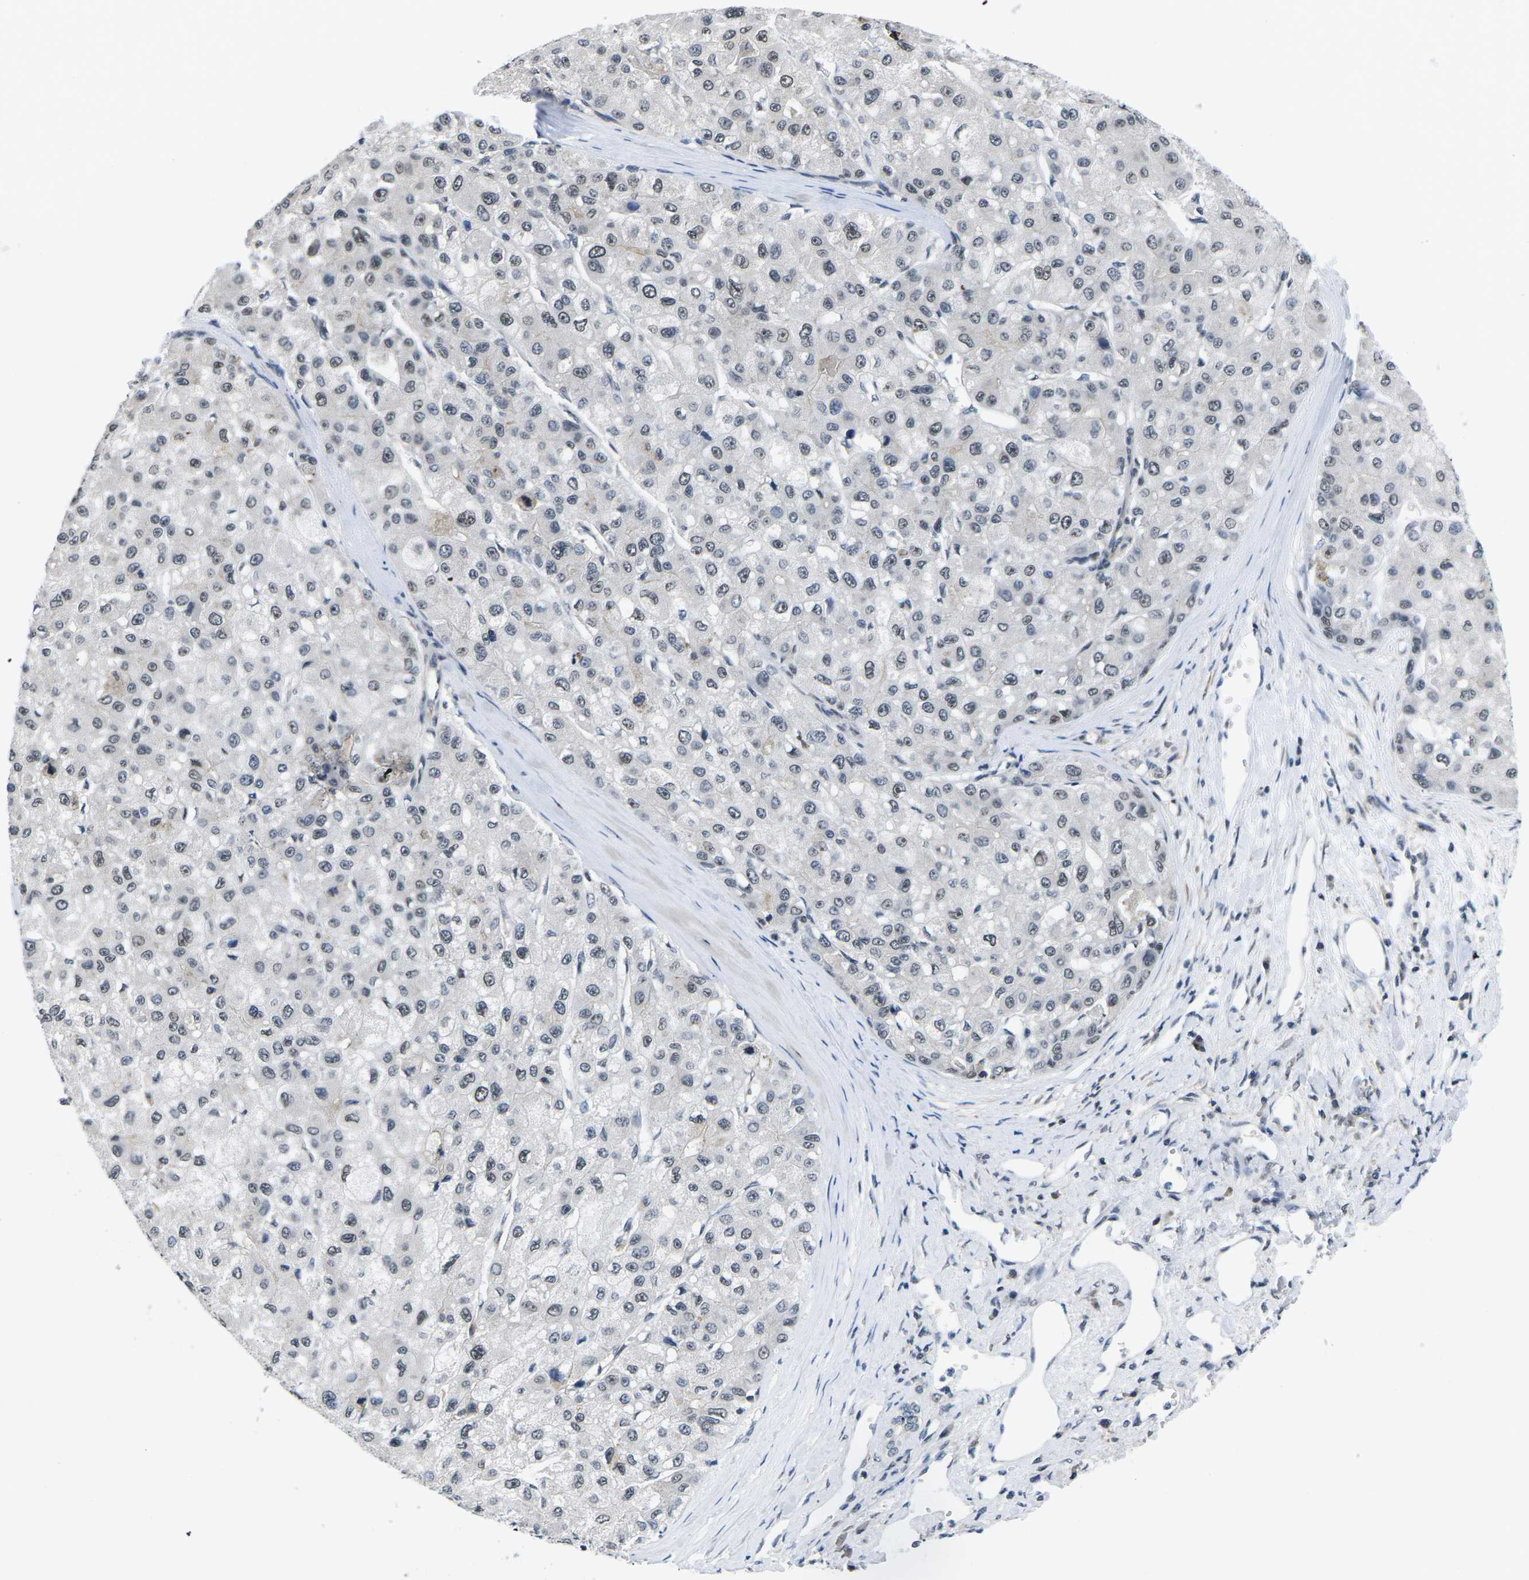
{"staining": {"intensity": "weak", "quantity": "25%-75%", "location": "nuclear"}, "tissue": "liver cancer", "cell_type": "Tumor cells", "image_type": "cancer", "snomed": [{"axis": "morphology", "description": "Carcinoma, Hepatocellular, NOS"}, {"axis": "topography", "description": "Liver"}], "caption": "A photomicrograph of liver hepatocellular carcinoma stained for a protein demonstrates weak nuclear brown staining in tumor cells.", "gene": "NSRP1", "patient": {"sex": "male", "age": 80}}